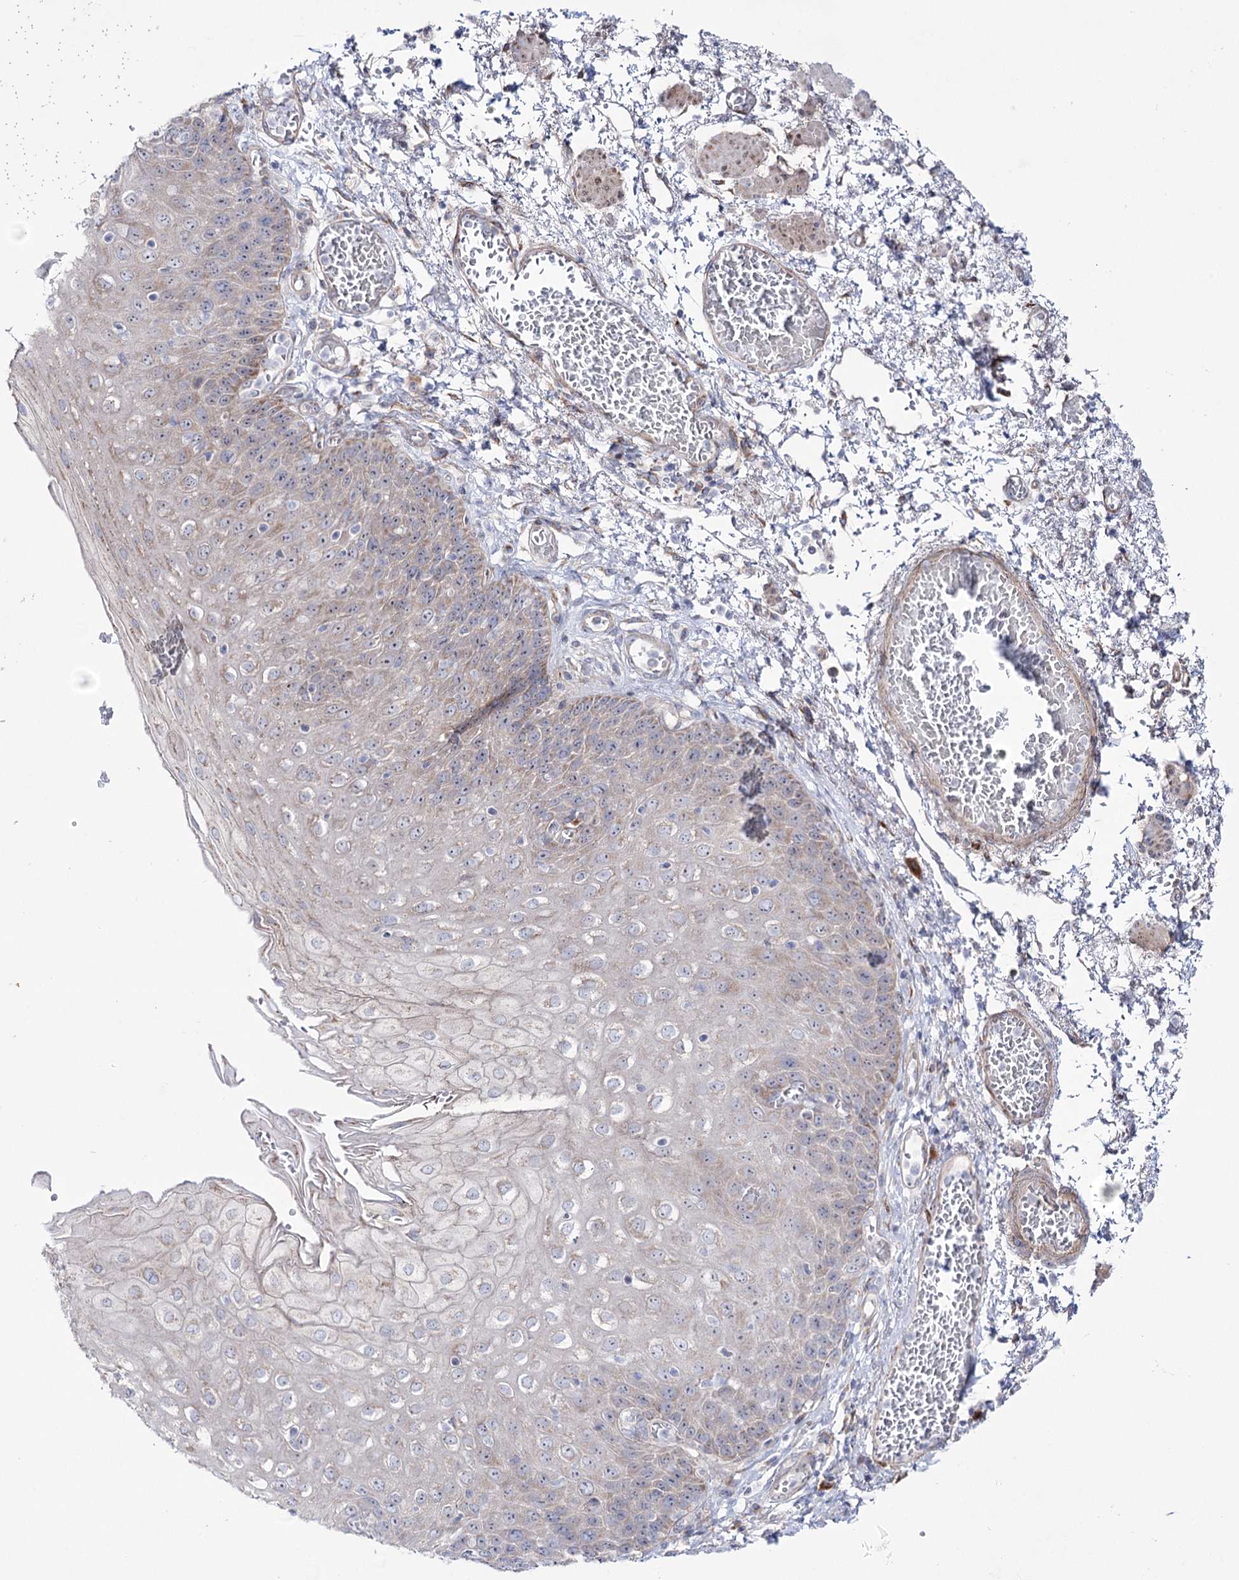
{"staining": {"intensity": "moderate", "quantity": "<25%", "location": "cytoplasmic/membranous"}, "tissue": "esophagus", "cell_type": "Squamous epithelial cells", "image_type": "normal", "snomed": [{"axis": "morphology", "description": "Normal tissue, NOS"}, {"axis": "topography", "description": "Esophagus"}], "caption": "Immunohistochemistry (IHC) of benign esophagus displays low levels of moderate cytoplasmic/membranous staining in about <25% of squamous epithelial cells. Immunohistochemistry (IHC) stains the protein of interest in brown and the nuclei are stained blue.", "gene": "METTL5", "patient": {"sex": "male", "age": 81}}